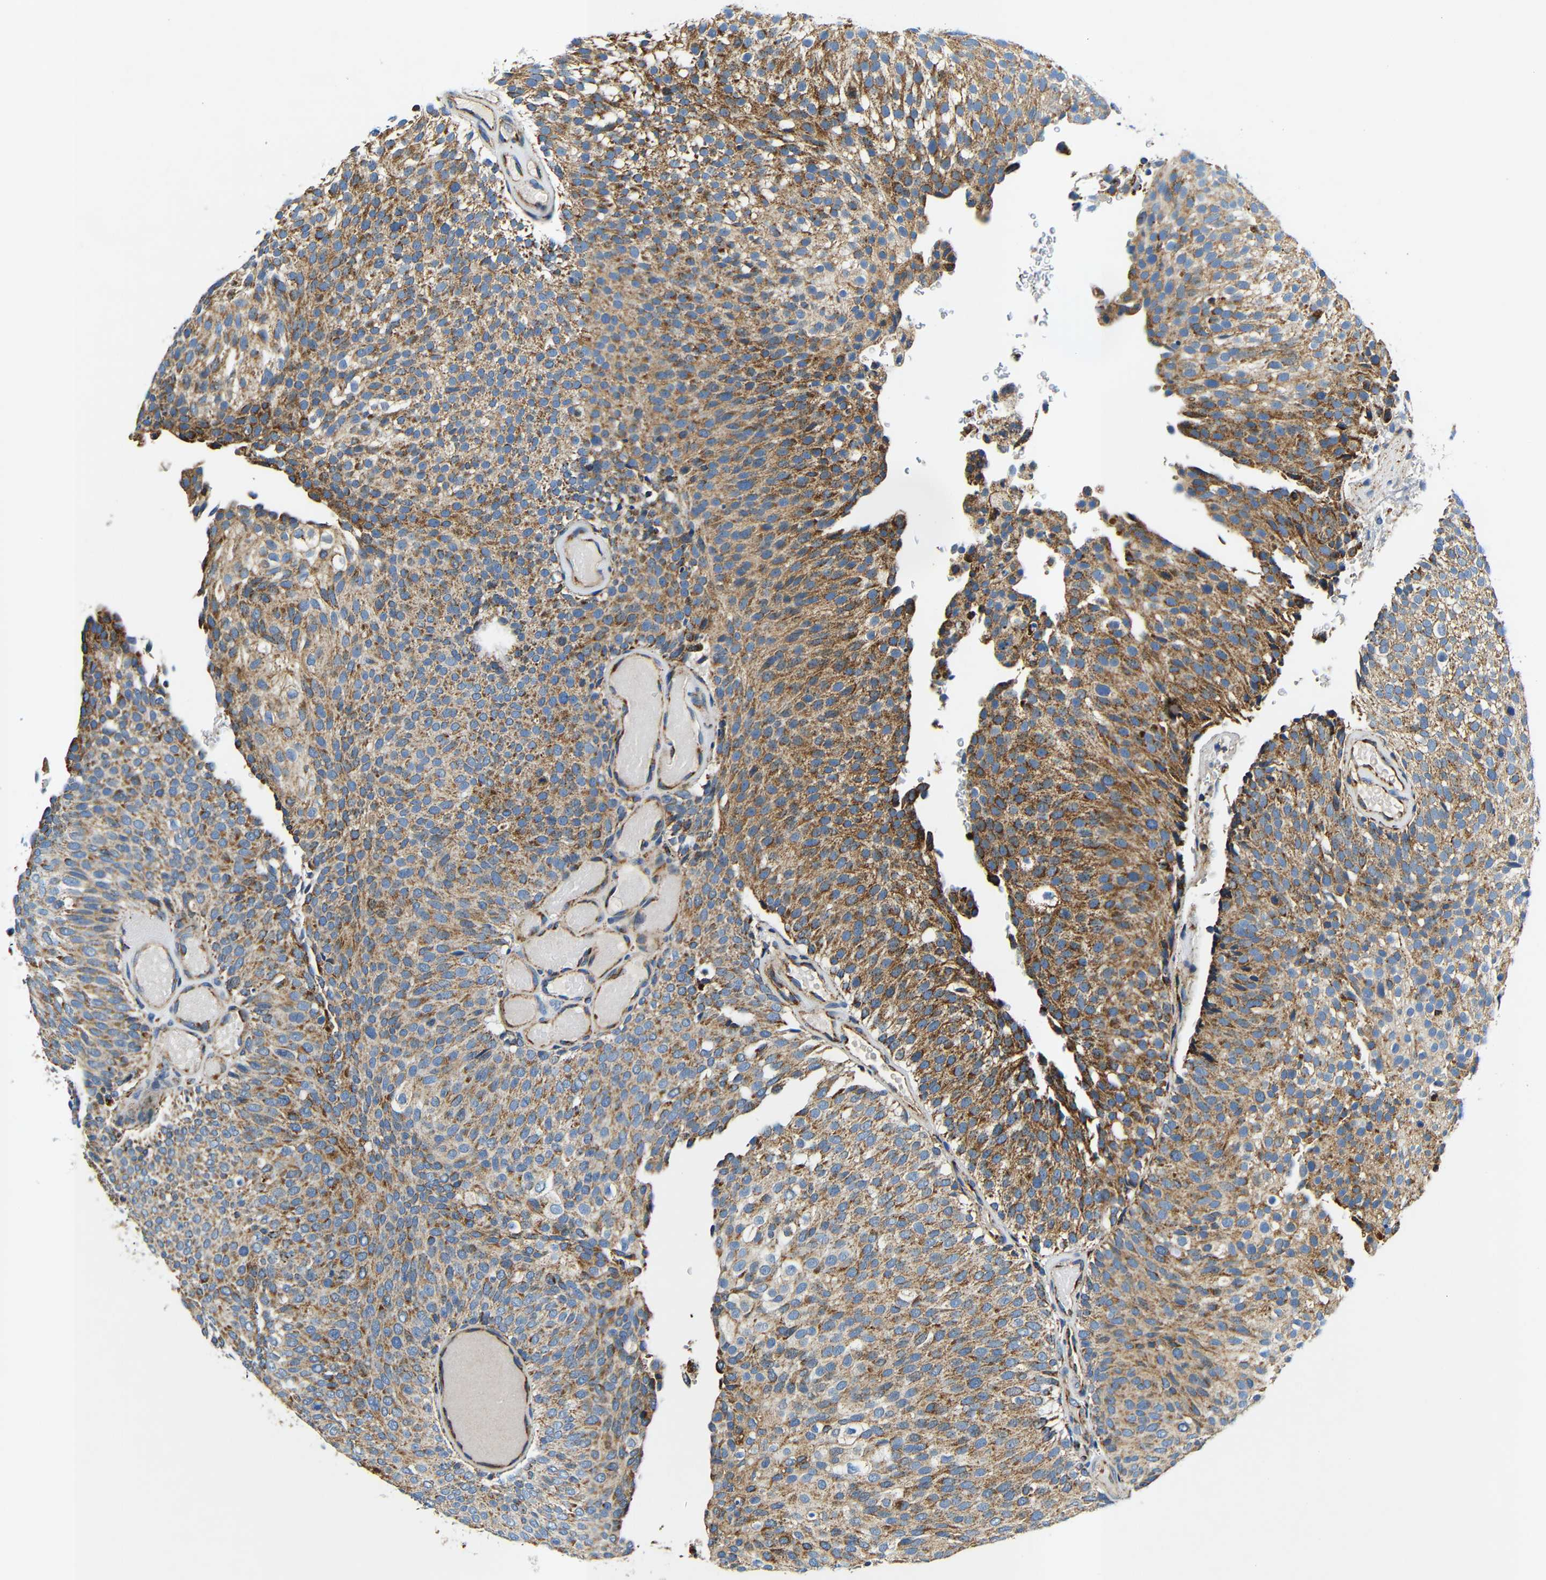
{"staining": {"intensity": "moderate", "quantity": ">75%", "location": "cytoplasmic/membranous"}, "tissue": "urothelial cancer", "cell_type": "Tumor cells", "image_type": "cancer", "snomed": [{"axis": "morphology", "description": "Urothelial carcinoma, Low grade"}, {"axis": "topography", "description": "Urinary bladder"}], "caption": "Tumor cells show medium levels of moderate cytoplasmic/membranous staining in about >75% of cells in urothelial cancer.", "gene": "GALNT18", "patient": {"sex": "male", "age": 78}}